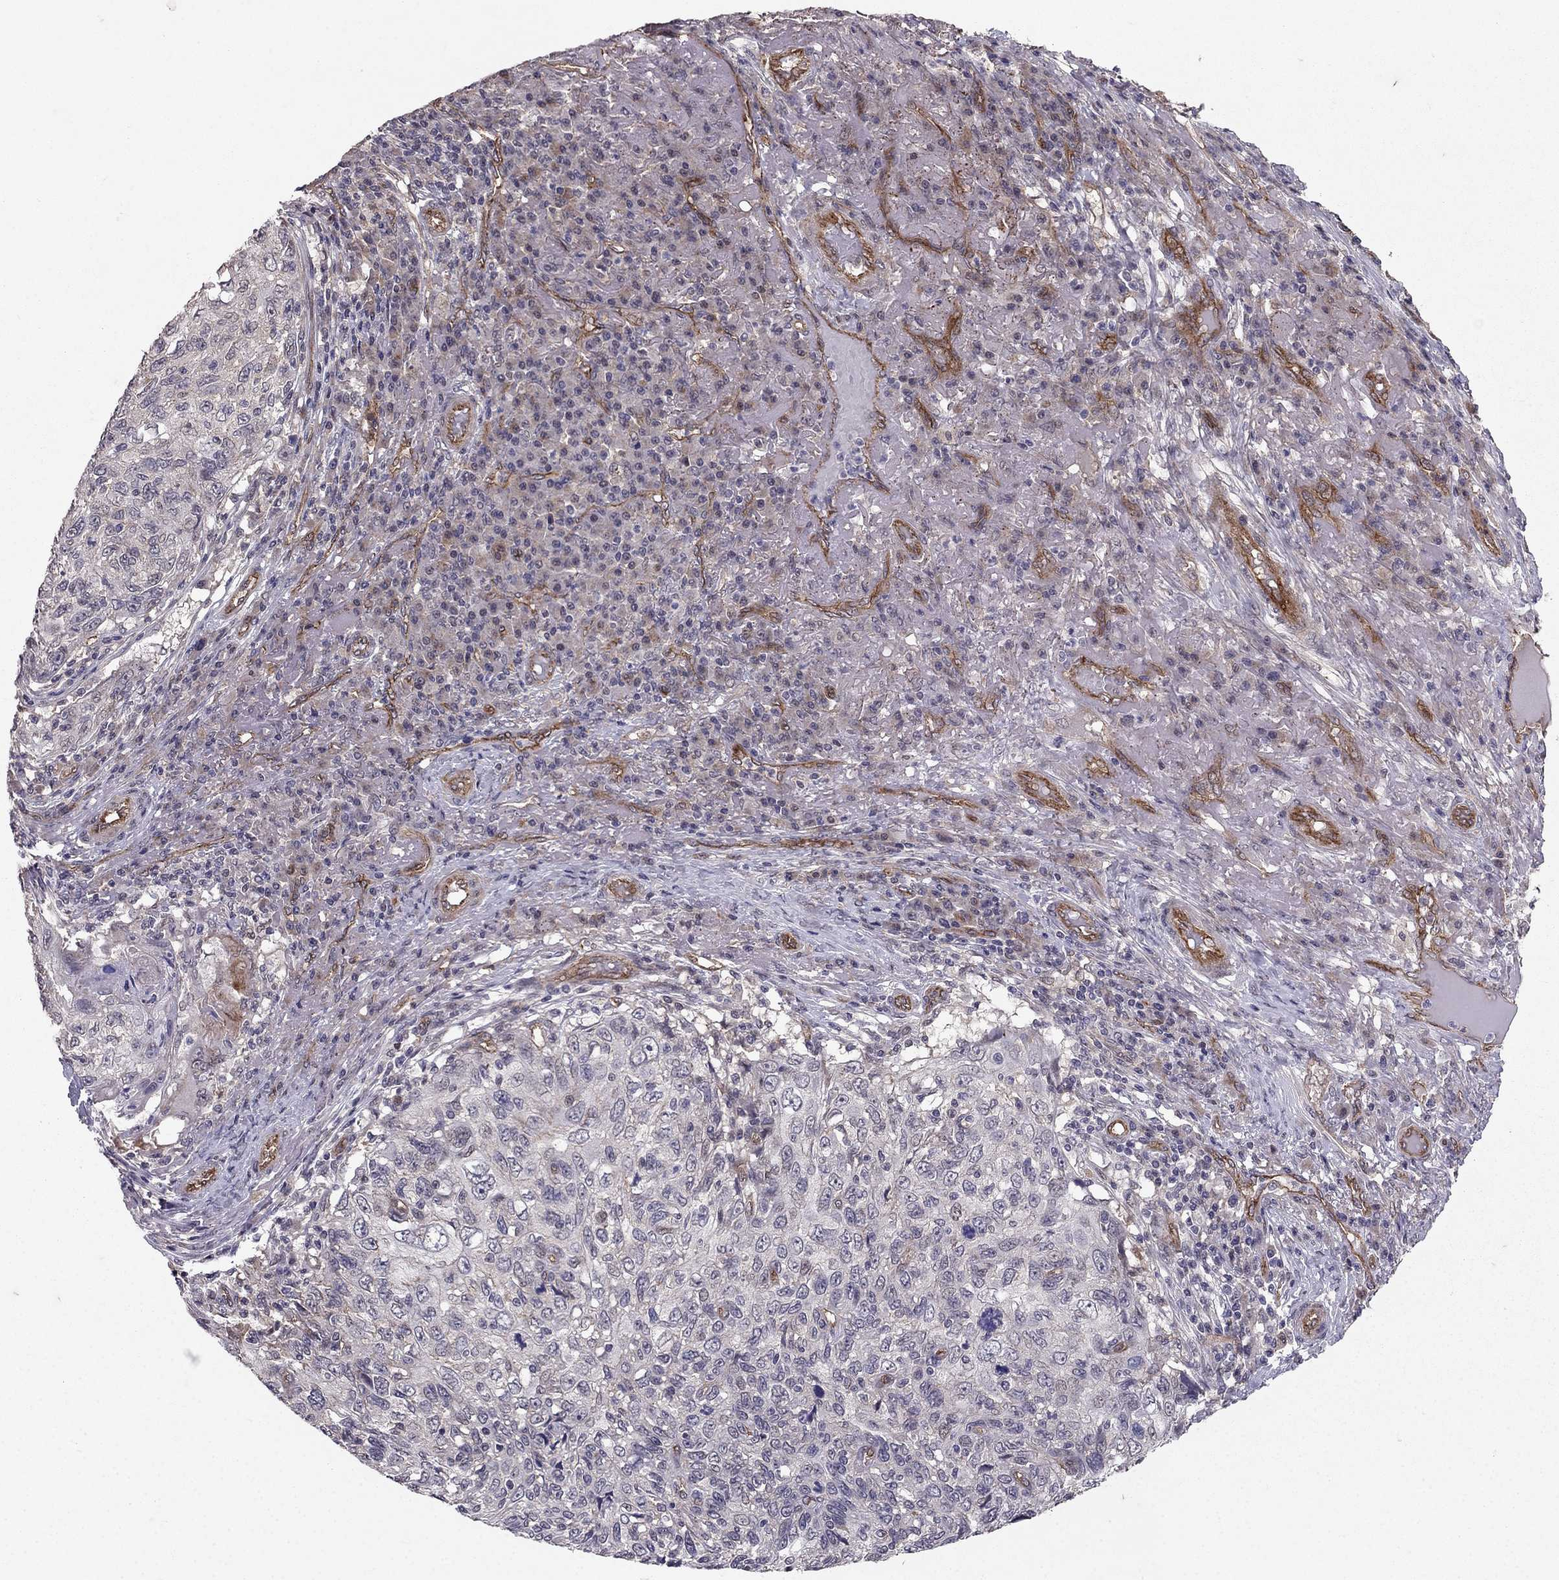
{"staining": {"intensity": "negative", "quantity": "none", "location": "none"}, "tissue": "skin cancer", "cell_type": "Tumor cells", "image_type": "cancer", "snomed": [{"axis": "morphology", "description": "Squamous cell carcinoma, NOS"}, {"axis": "topography", "description": "Skin"}], "caption": "This is a image of immunohistochemistry staining of skin cancer (squamous cell carcinoma), which shows no expression in tumor cells.", "gene": "RASIP1", "patient": {"sex": "male", "age": 92}}